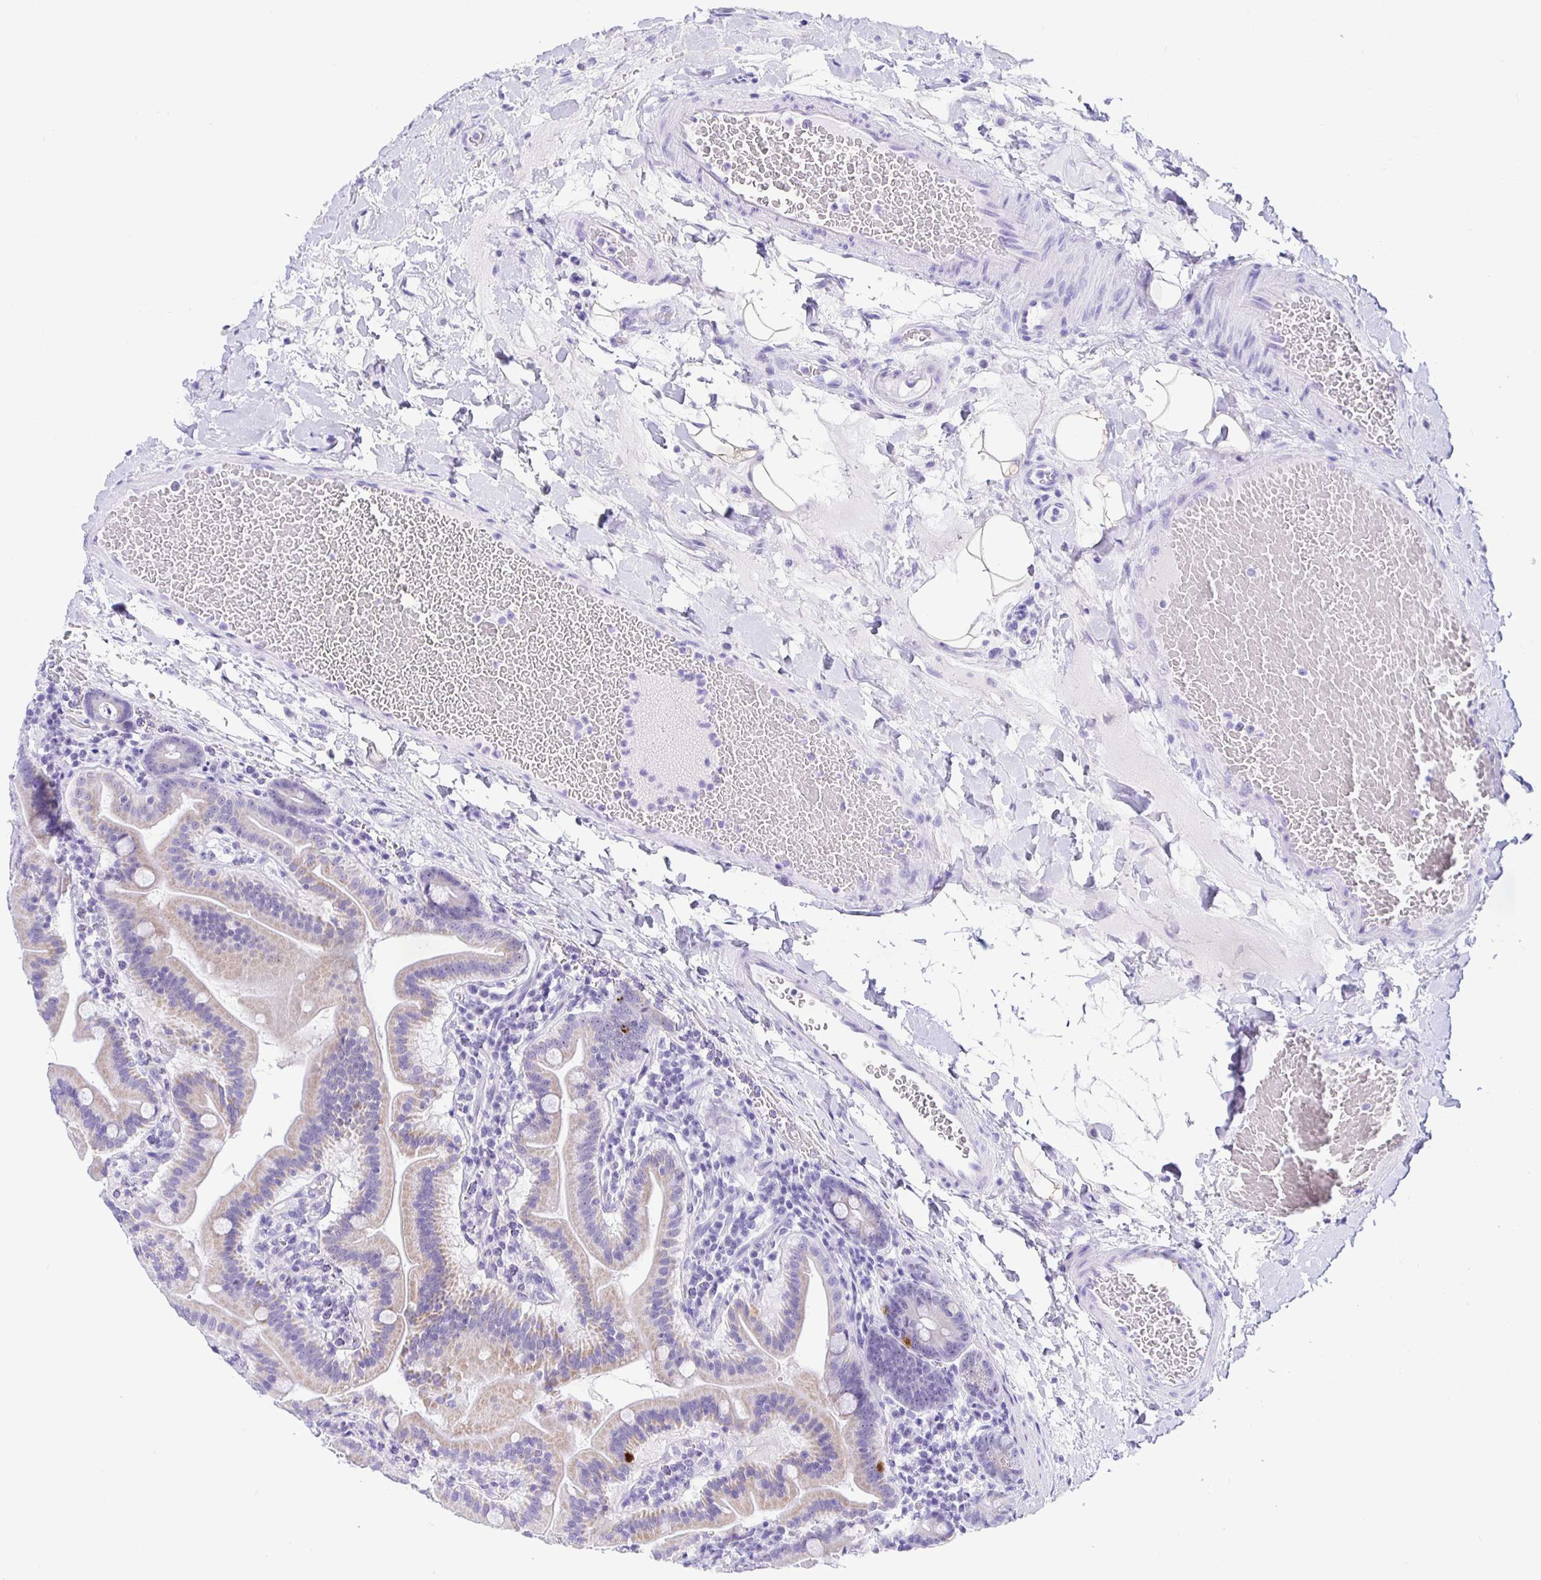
{"staining": {"intensity": "strong", "quantity": "<25%", "location": "cytoplasmic/membranous"}, "tissue": "small intestine", "cell_type": "Glandular cells", "image_type": "normal", "snomed": [{"axis": "morphology", "description": "Normal tissue, NOS"}, {"axis": "topography", "description": "Small intestine"}], "caption": "This photomicrograph exhibits immunohistochemistry staining of benign human small intestine, with medium strong cytoplasmic/membranous positivity in approximately <25% of glandular cells.", "gene": "PRAMEF18", "patient": {"sex": "male", "age": 26}}